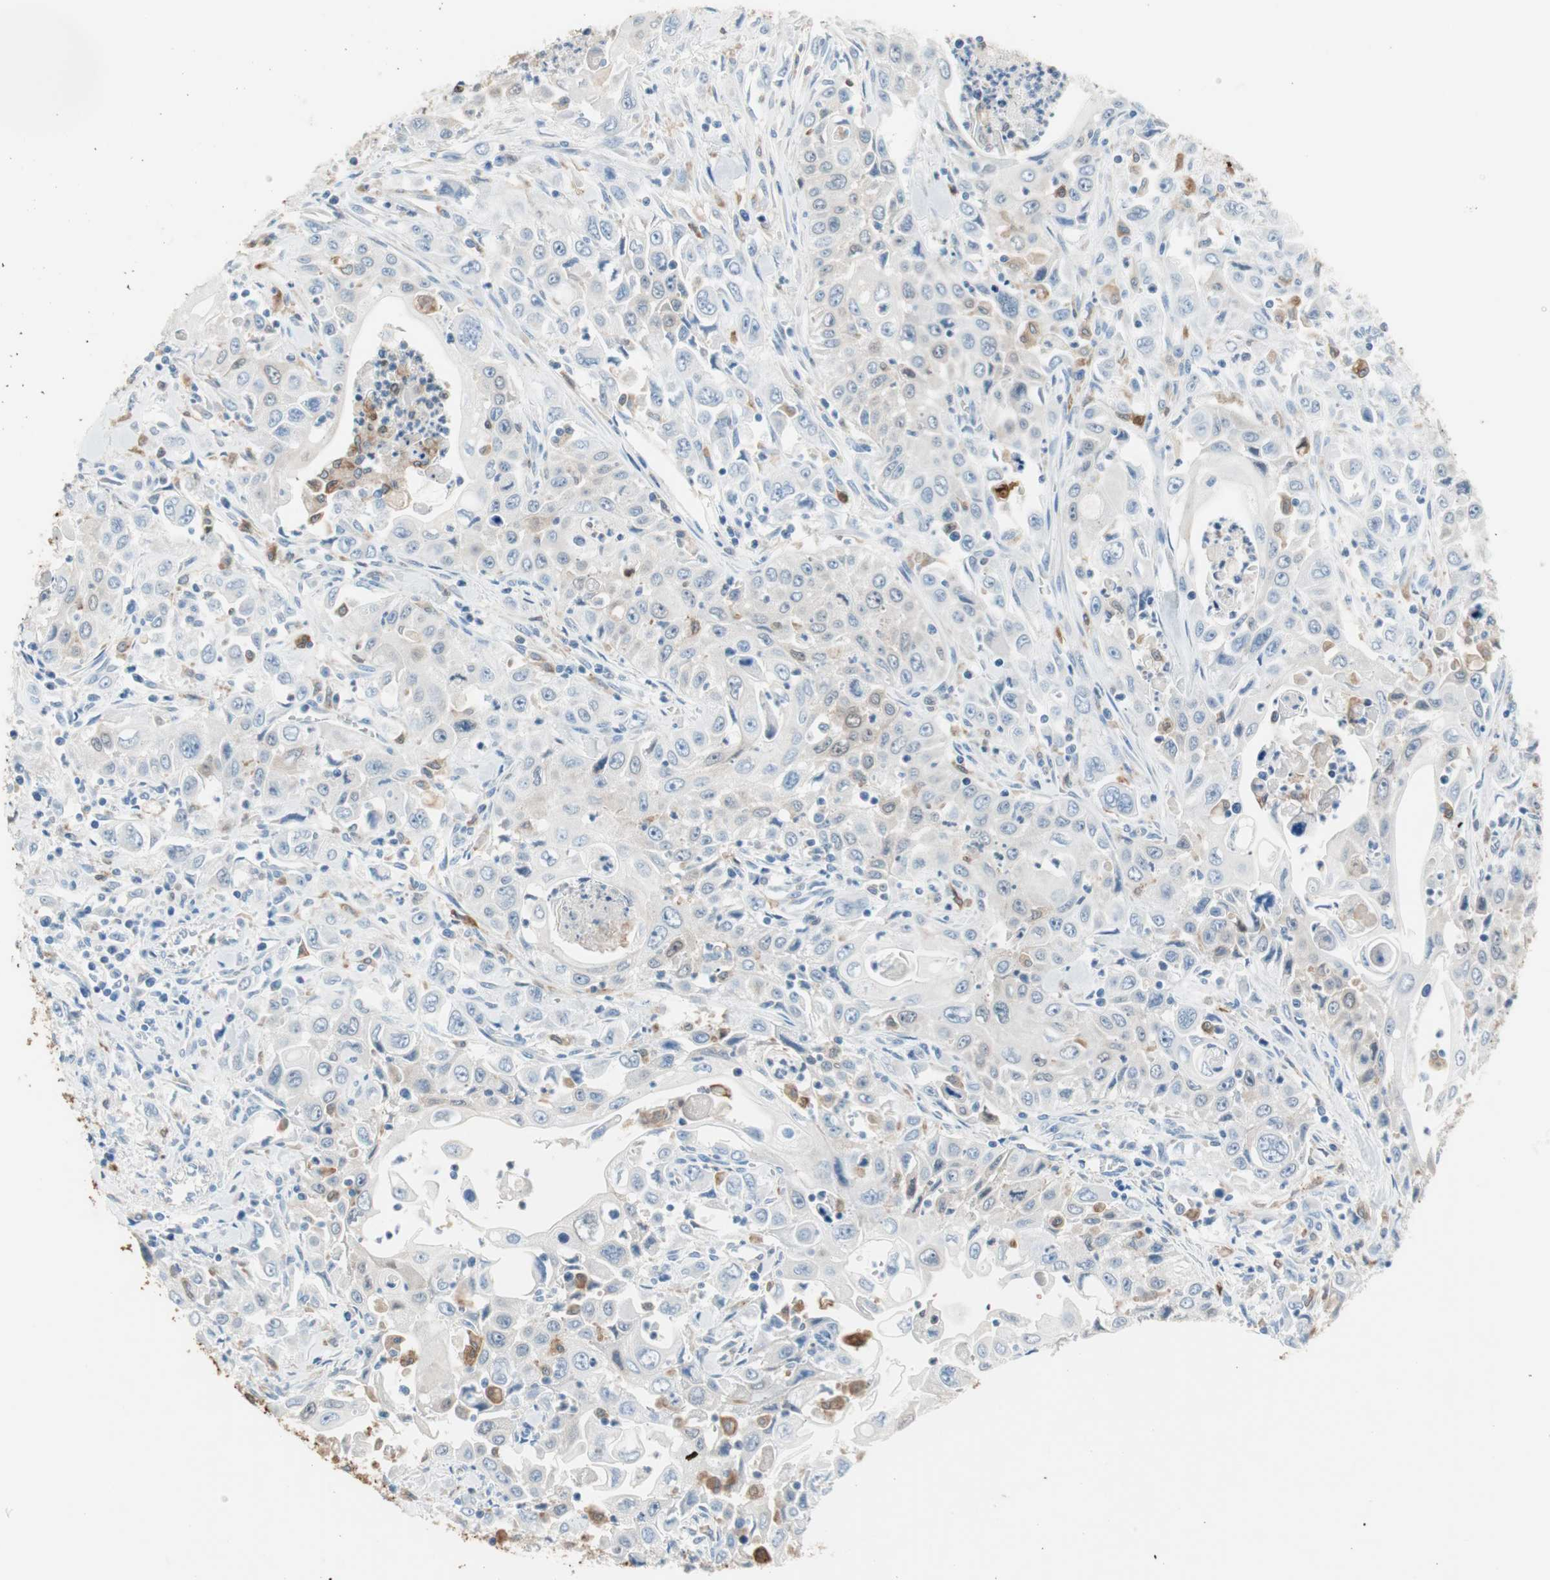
{"staining": {"intensity": "weak", "quantity": "<25%", "location": "cytoplasmic/membranous"}, "tissue": "pancreatic cancer", "cell_type": "Tumor cells", "image_type": "cancer", "snomed": [{"axis": "morphology", "description": "Adenocarcinoma, NOS"}, {"axis": "topography", "description": "Pancreas"}], "caption": "Tumor cells are negative for brown protein staining in pancreatic cancer (adenocarcinoma). The staining is performed using DAB (3,3'-diaminobenzidine) brown chromogen with nuclei counter-stained in using hematoxylin.", "gene": "GLUL", "patient": {"sex": "male", "age": 70}}